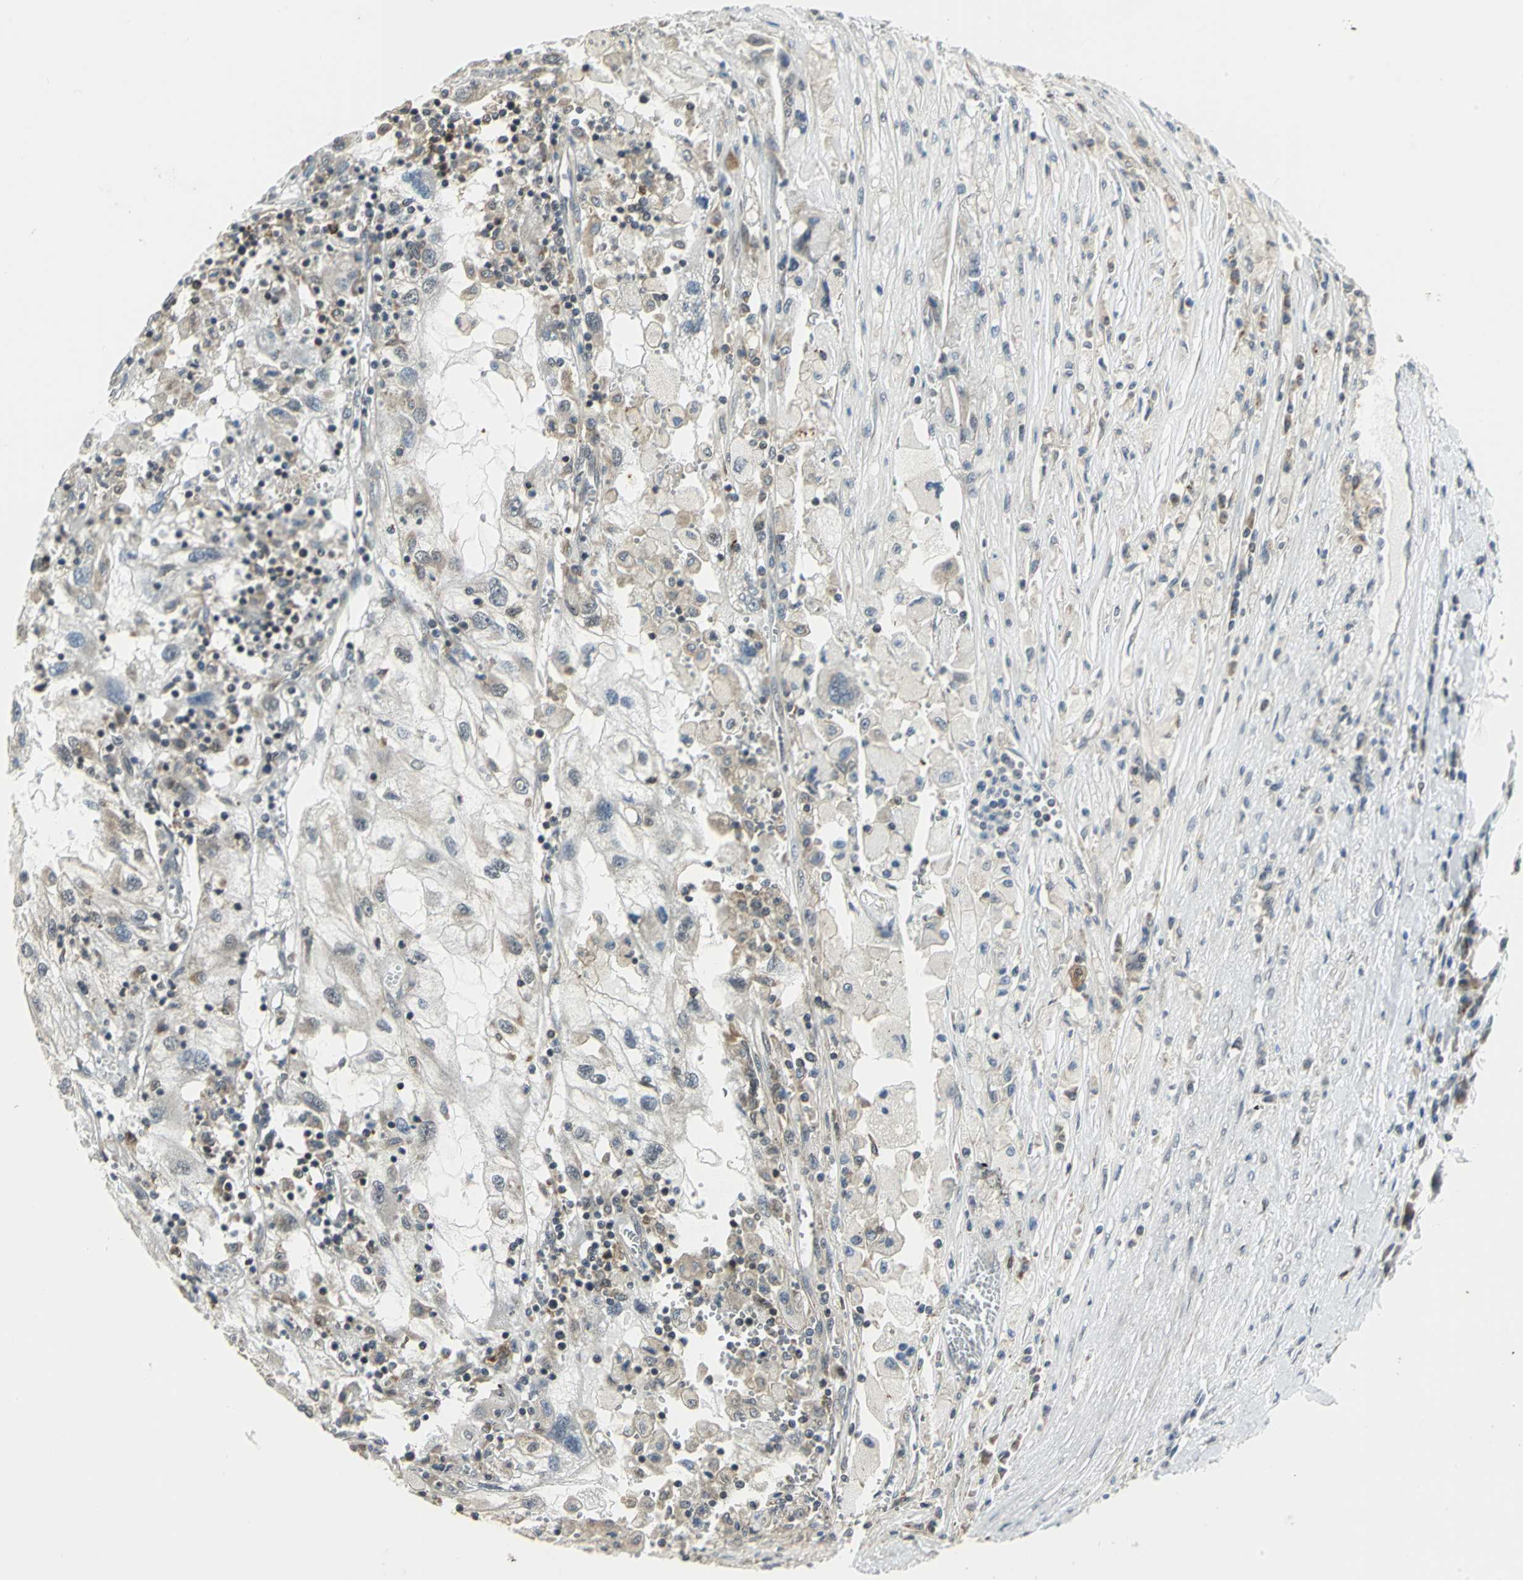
{"staining": {"intensity": "weak", "quantity": "25%-75%", "location": "cytoplasmic/membranous"}, "tissue": "renal cancer", "cell_type": "Tumor cells", "image_type": "cancer", "snomed": [{"axis": "morphology", "description": "Normal tissue, NOS"}, {"axis": "morphology", "description": "Adenocarcinoma, NOS"}, {"axis": "topography", "description": "Kidney"}], "caption": "There is low levels of weak cytoplasmic/membranous positivity in tumor cells of adenocarcinoma (renal), as demonstrated by immunohistochemical staining (brown color).", "gene": "PLAGL2", "patient": {"sex": "male", "age": 71}}